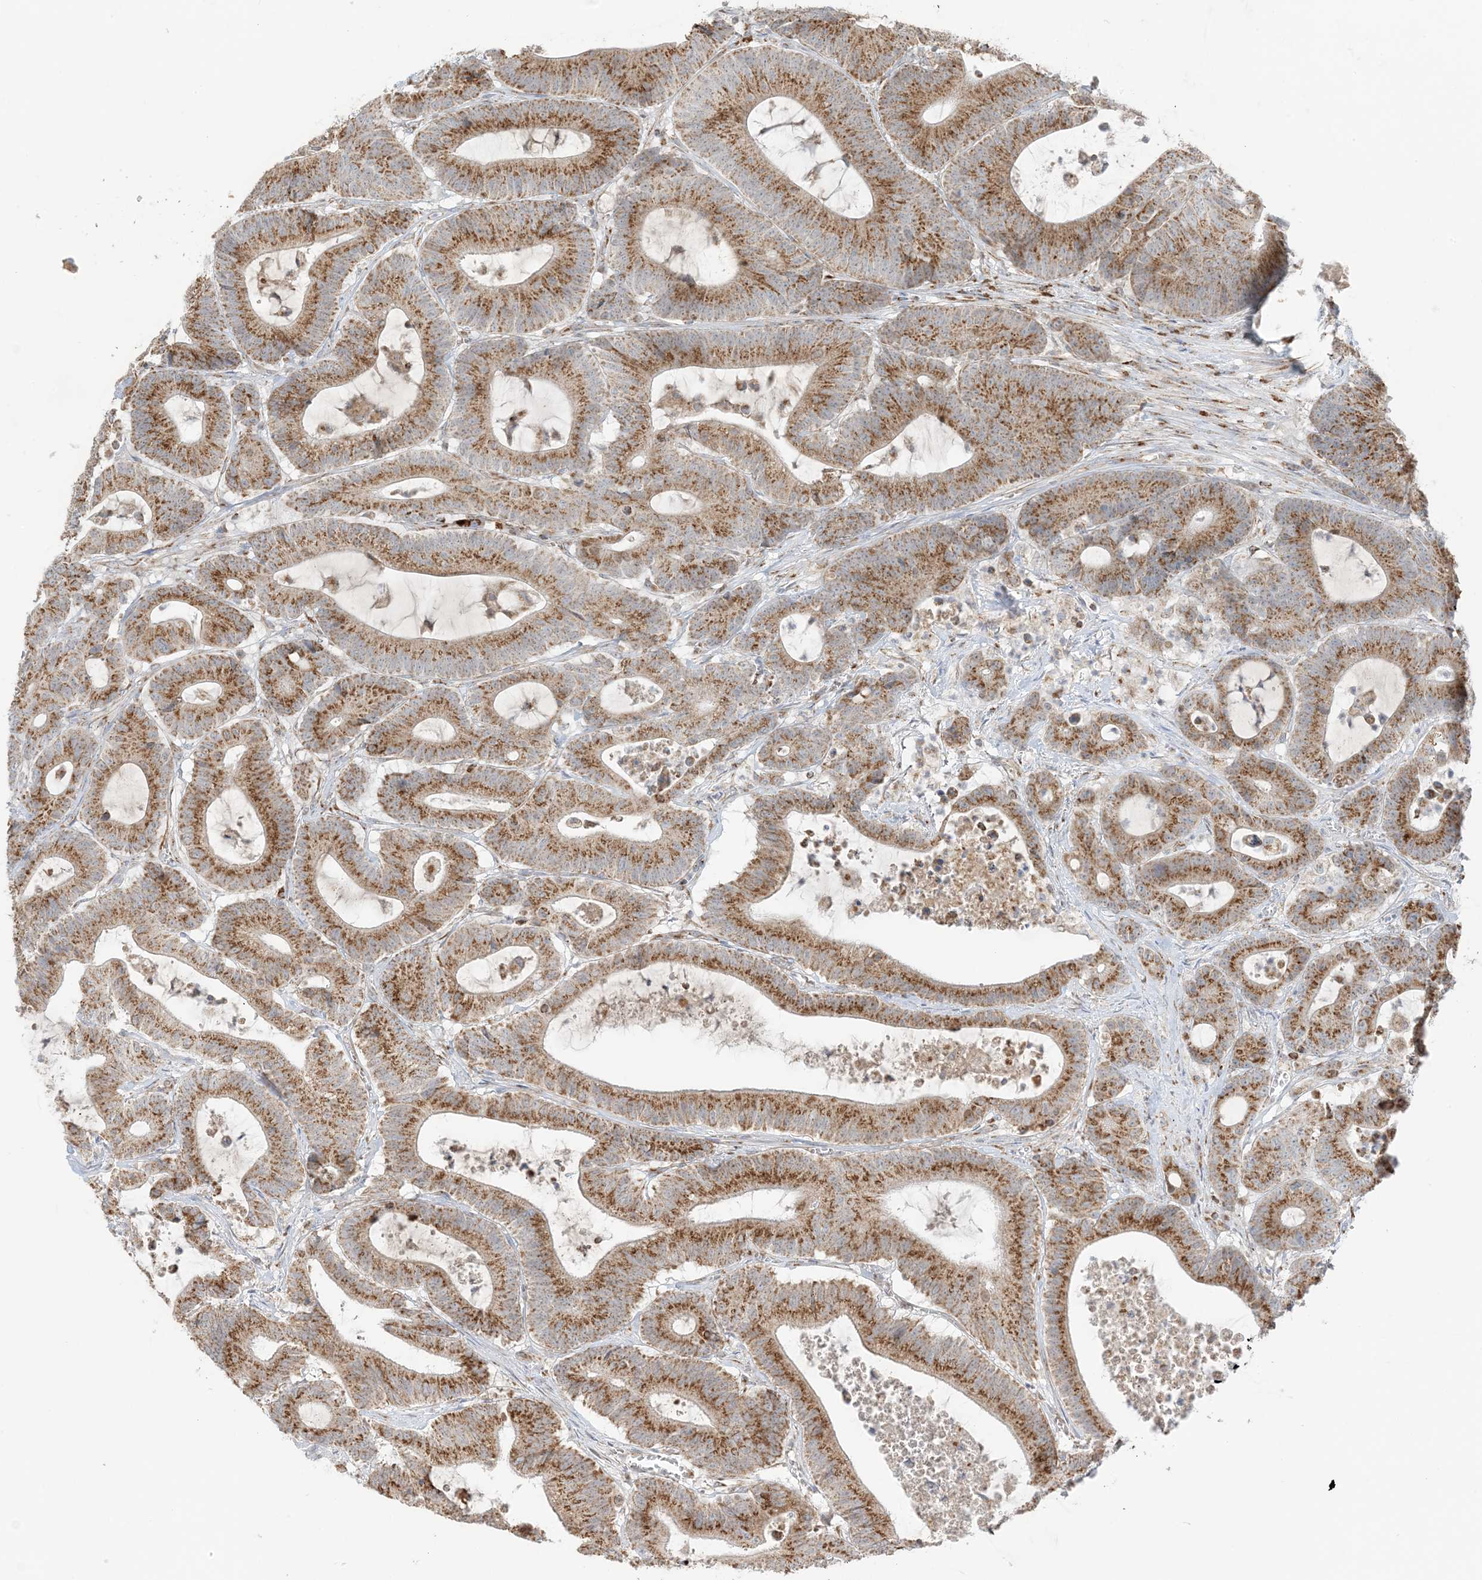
{"staining": {"intensity": "strong", "quantity": ">75%", "location": "cytoplasmic/membranous"}, "tissue": "colorectal cancer", "cell_type": "Tumor cells", "image_type": "cancer", "snomed": [{"axis": "morphology", "description": "Adenocarcinoma, NOS"}, {"axis": "topography", "description": "Colon"}], "caption": "Brown immunohistochemical staining in human adenocarcinoma (colorectal) exhibits strong cytoplasmic/membranous staining in approximately >75% of tumor cells.", "gene": "SLC25A12", "patient": {"sex": "female", "age": 84}}